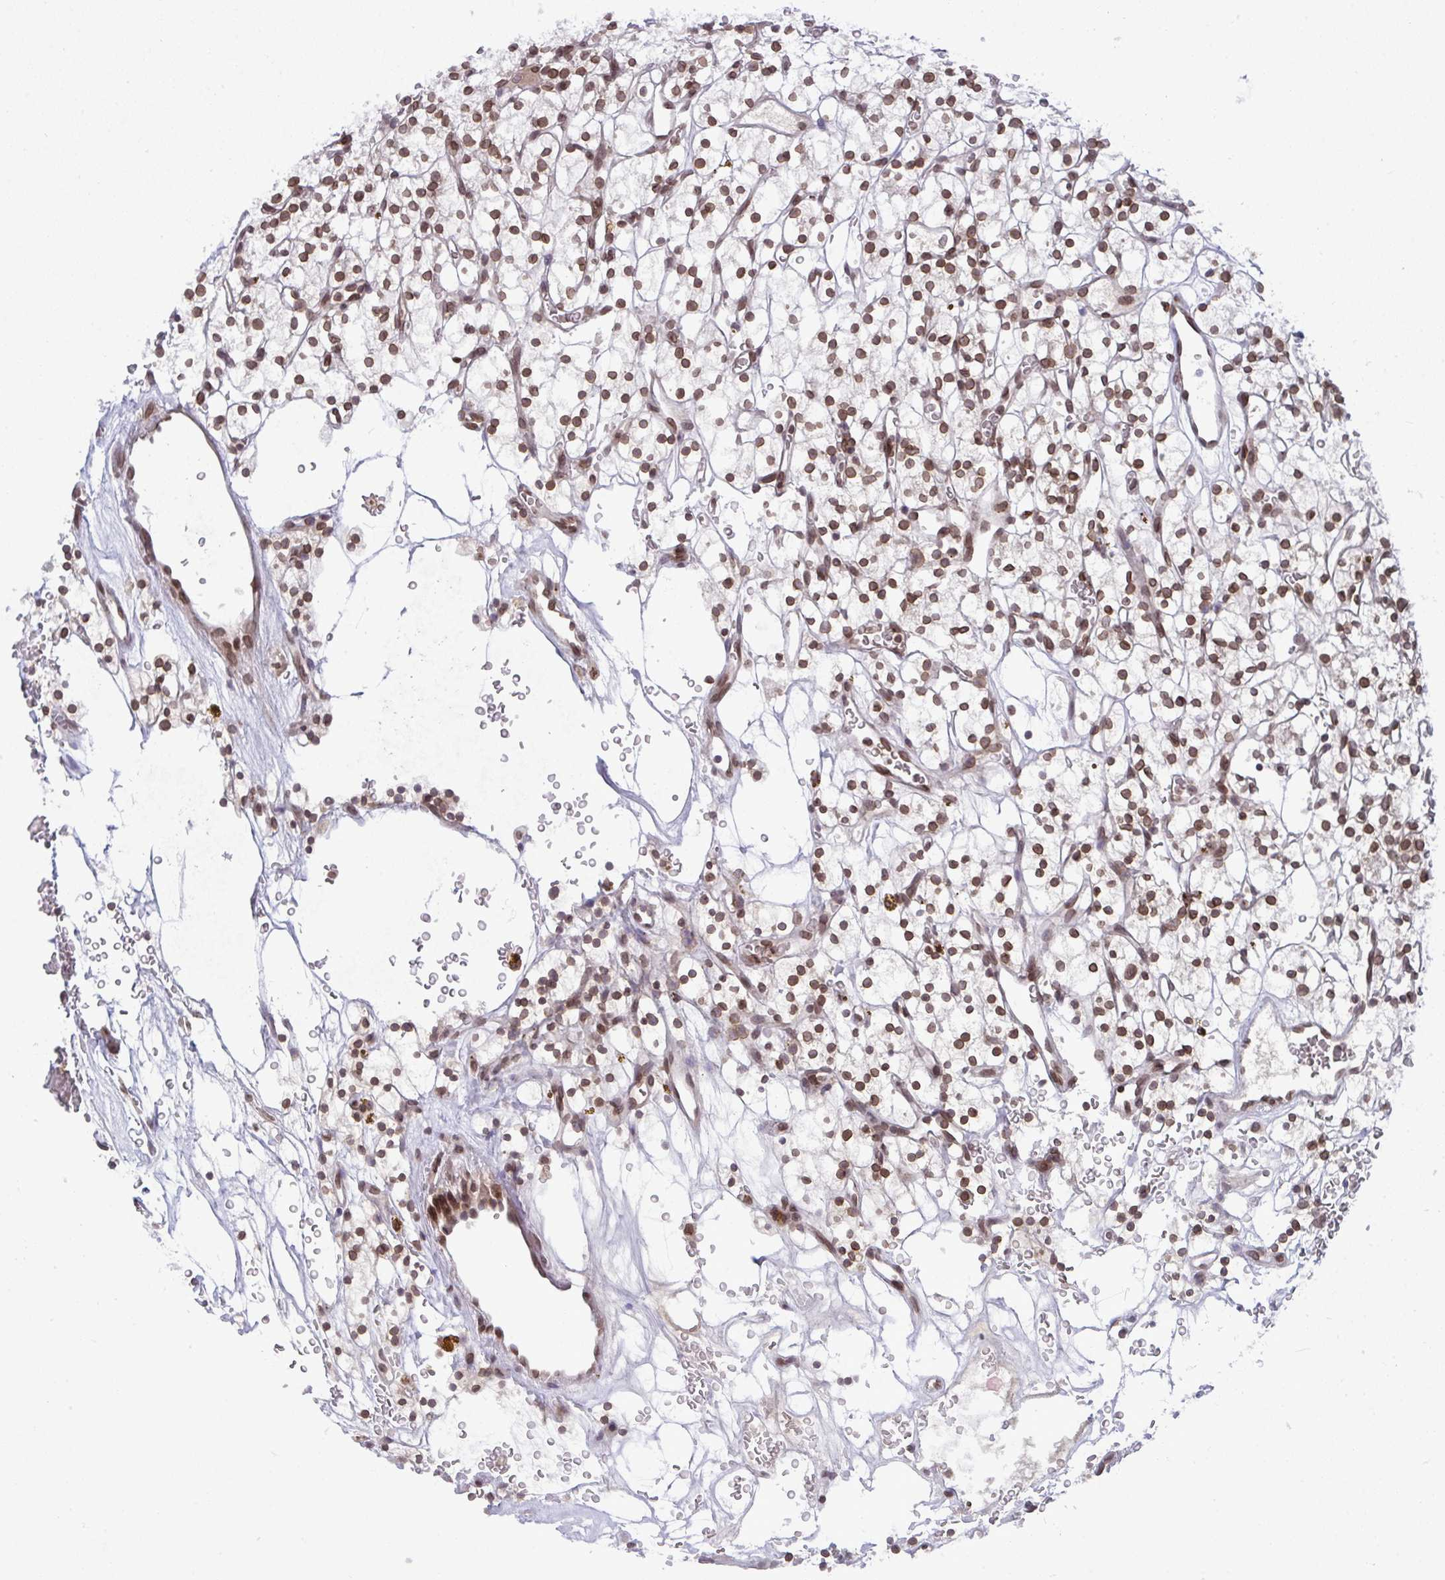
{"staining": {"intensity": "moderate", "quantity": ">75%", "location": "cytoplasmic/membranous,nuclear"}, "tissue": "renal cancer", "cell_type": "Tumor cells", "image_type": "cancer", "snomed": [{"axis": "morphology", "description": "Adenocarcinoma, NOS"}, {"axis": "topography", "description": "Kidney"}], "caption": "Renal cancer stained with IHC displays moderate cytoplasmic/membranous and nuclear positivity in approximately >75% of tumor cells.", "gene": "RANBP2", "patient": {"sex": "female", "age": 64}}